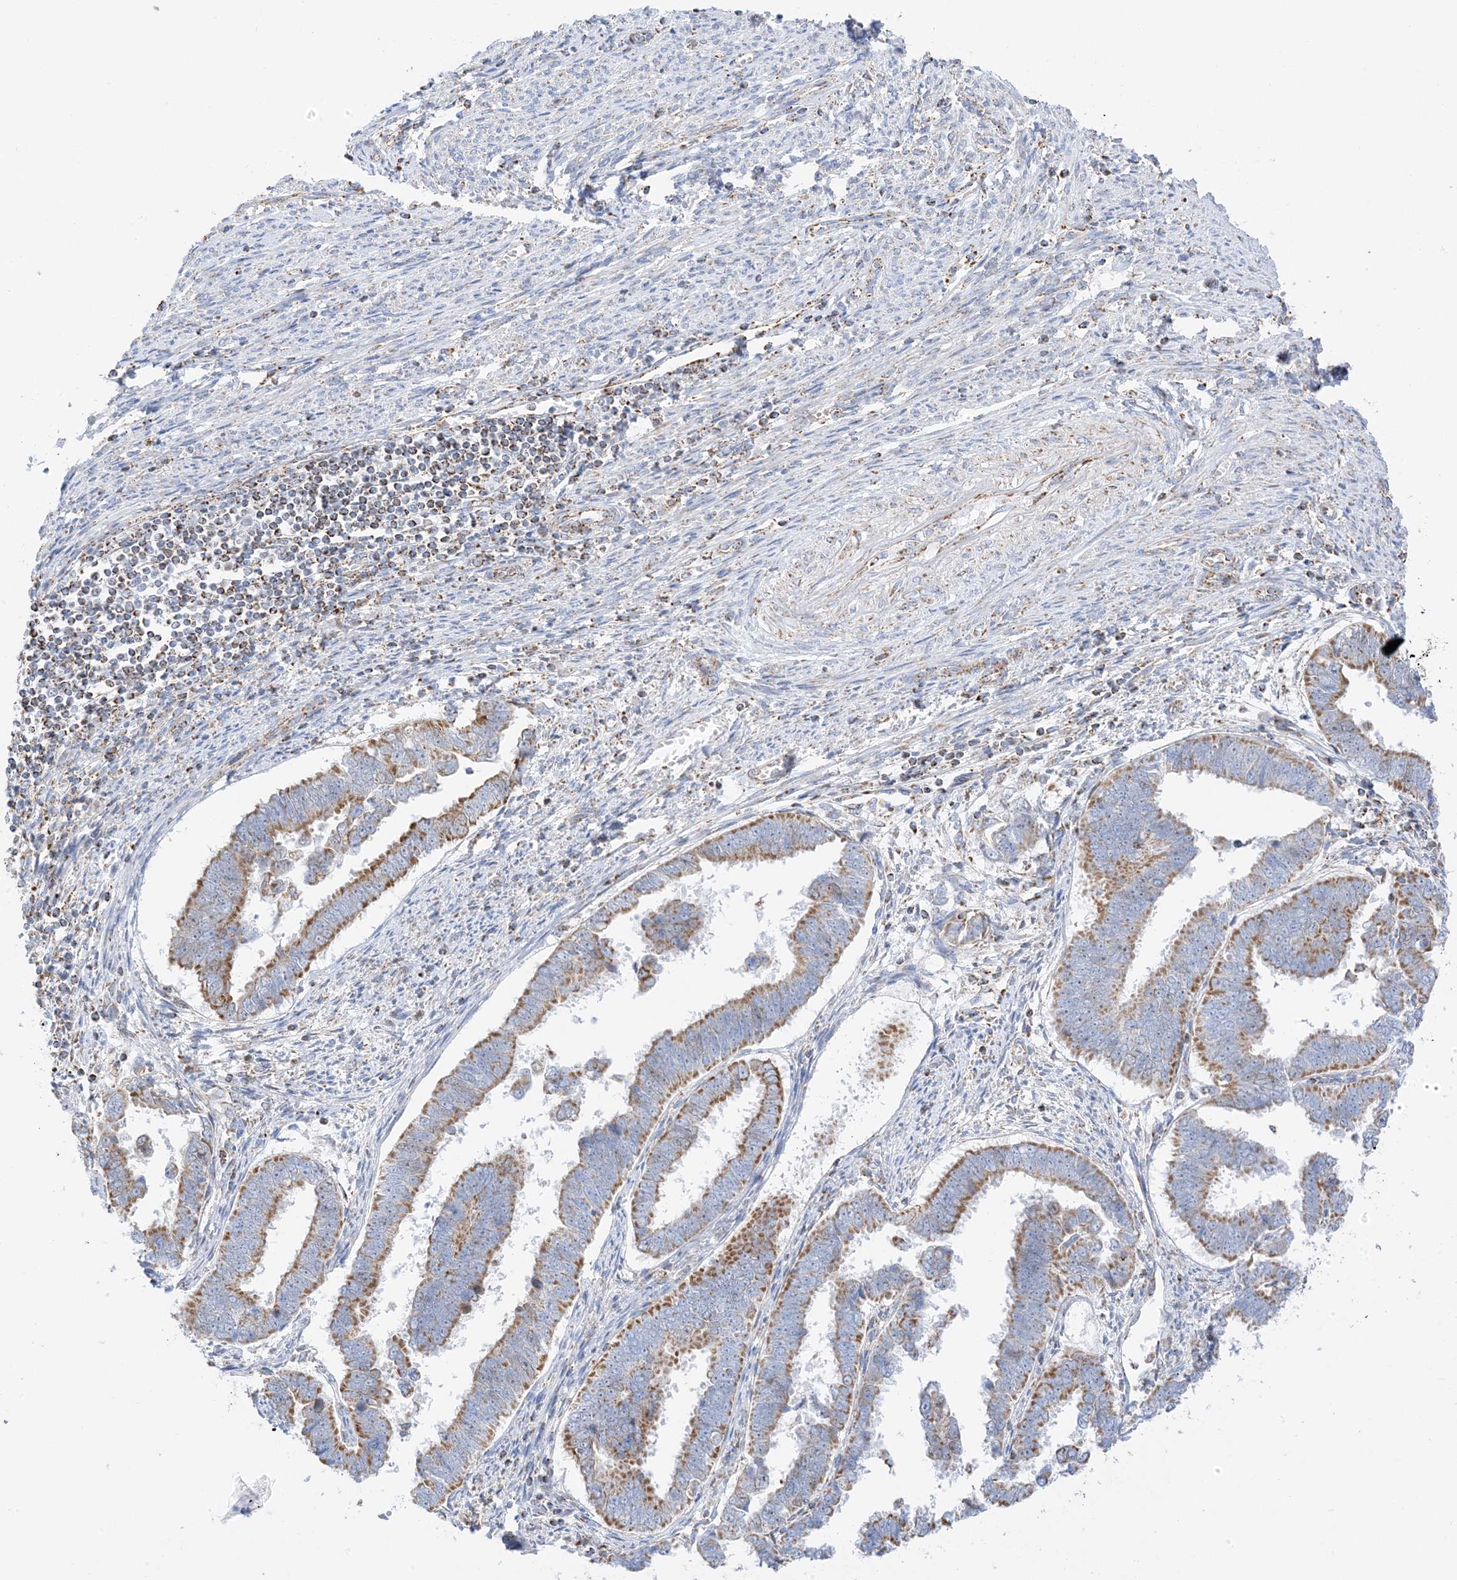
{"staining": {"intensity": "moderate", "quantity": ">75%", "location": "cytoplasmic/membranous"}, "tissue": "endometrial cancer", "cell_type": "Tumor cells", "image_type": "cancer", "snomed": [{"axis": "morphology", "description": "Adenocarcinoma, NOS"}, {"axis": "topography", "description": "Endometrium"}], "caption": "Endometrial cancer (adenocarcinoma) stained with a protein marker exhibits moderate staining in tumor cells.", "gene": "CAPN13", "patient": {"sex": "female", "age": 75}}